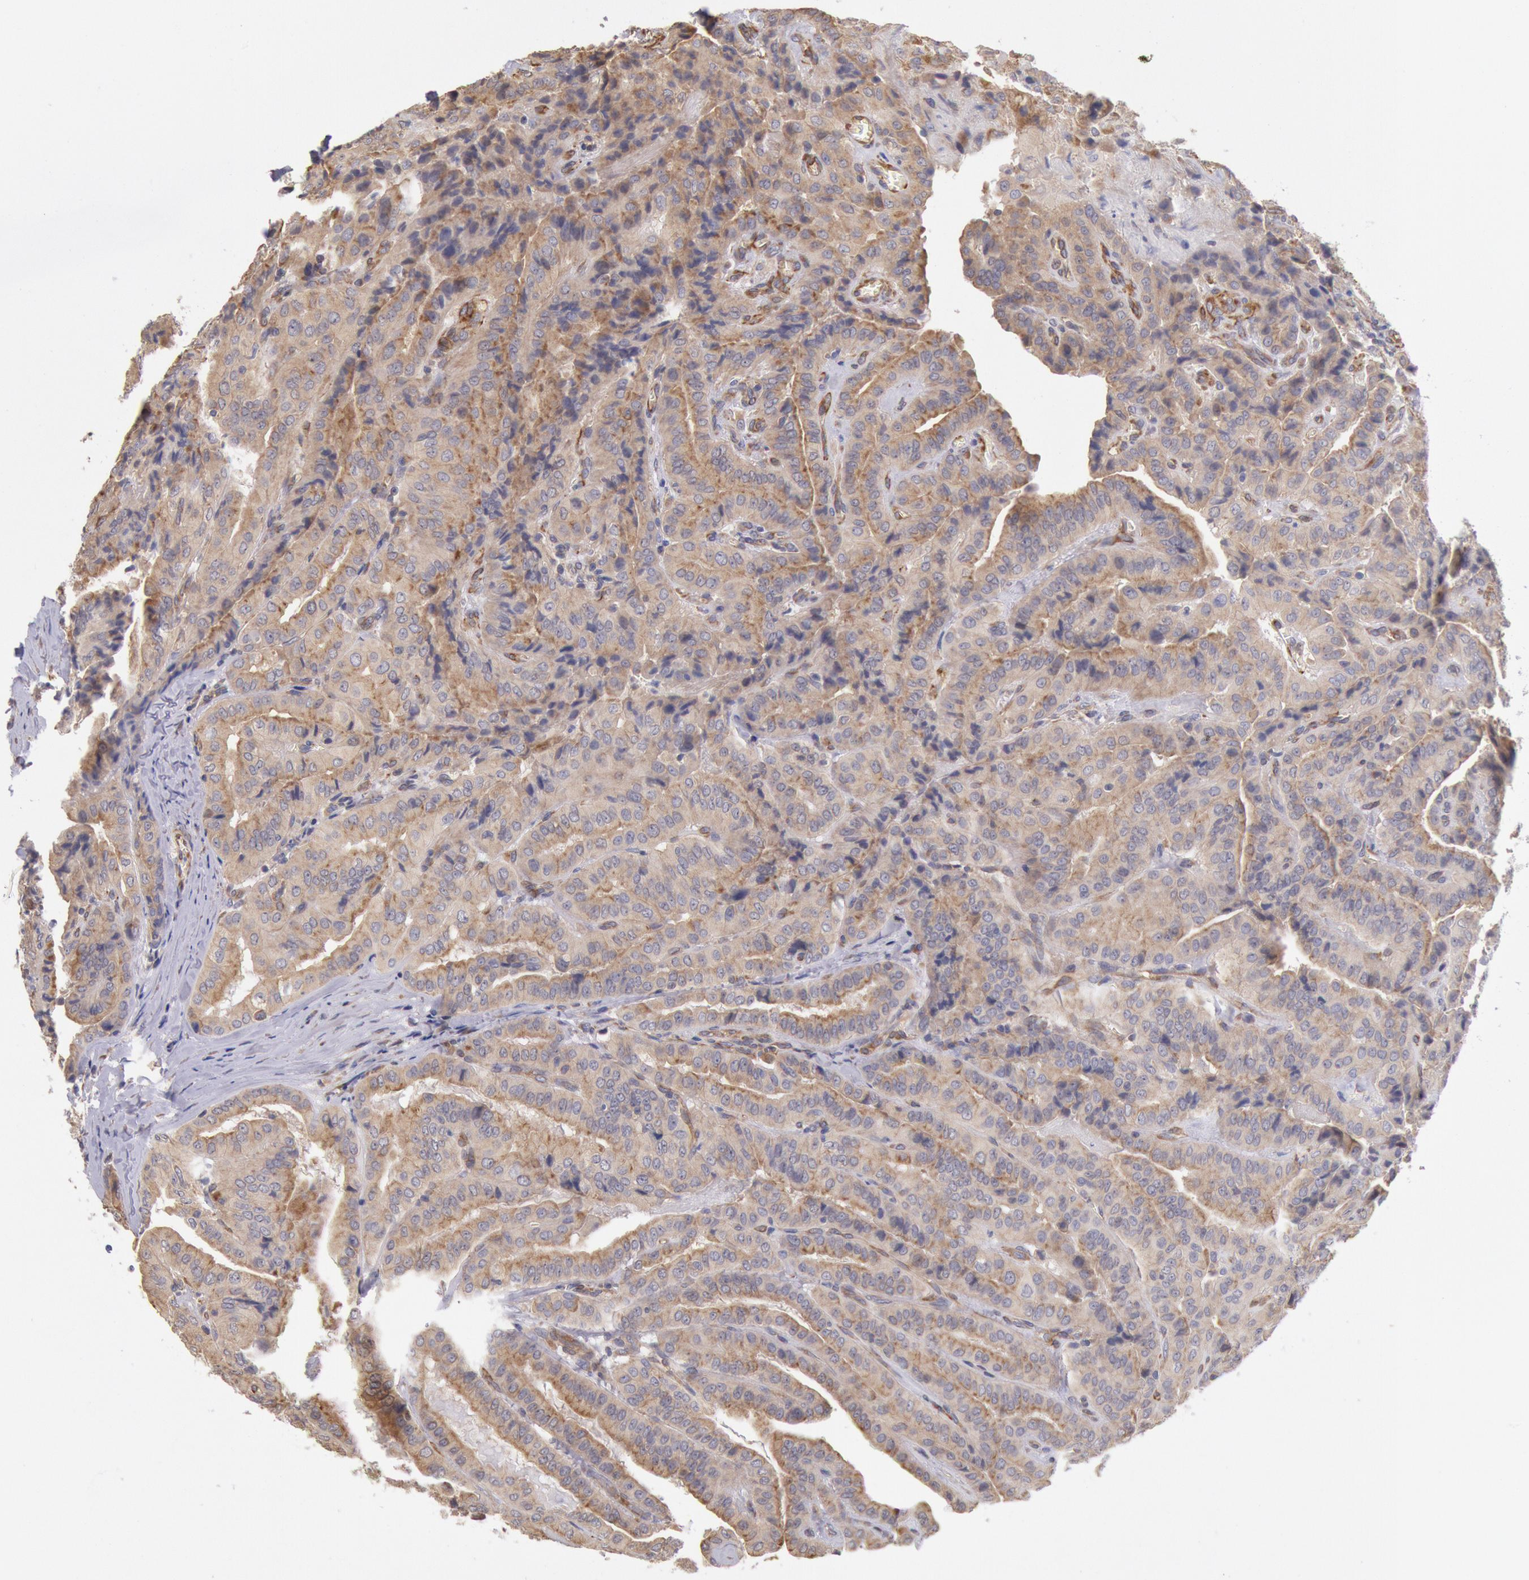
{"staining": {"intensity": "moderate", "quantity": ">75%", "location": "cytoplasmic/membranous"}, "tissue": "thyroid cancer", "cell_type": "Tumor cells", "image_type": "cancer", "snomed": [{"axis": "morphology", "description": "Papillary adenocarcinoma, NOS"}, {"axis": "topography", "description": "Thyroid gland"}], "caption": "Immunohistochemical staining of human thyroid cancer displays medium levels of moderate cytoplasmic/membranous positivity in about >75% of tumor cells. The staining is performed using DAB brown chromogen to label protein expression. The nuclei are counter-stained blue using hematoxylin.", "gene": "DRG1", "patient": {"sex": "female", "age": 71}}